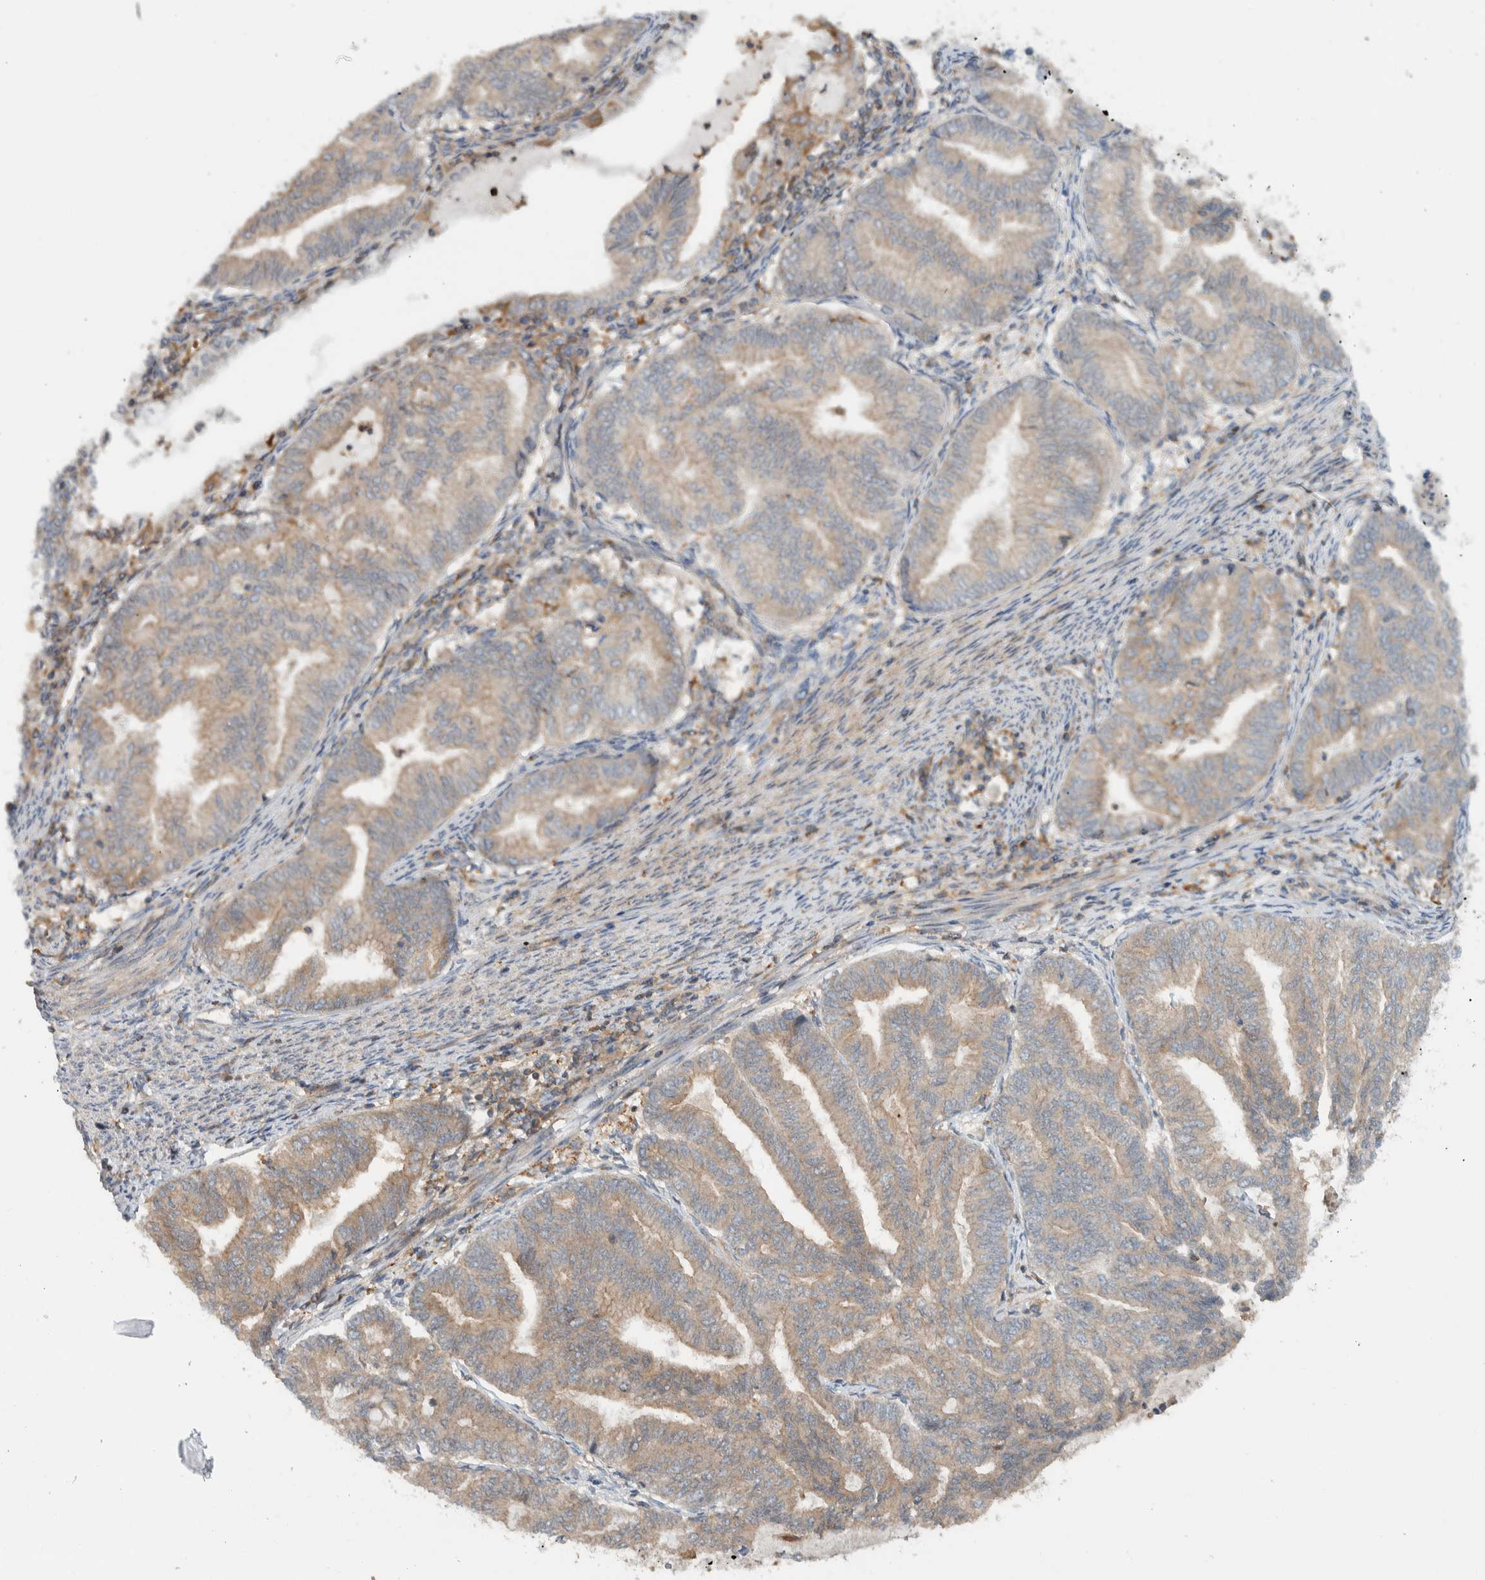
{"staining": {"intensity": "weak", "quantity": "25%-75%", "location": "cytoplasmic/membranous"}, "tissue": "endometrial cancer", "cell_type": "Tumor cells", "image_type": "cancer", "snomed": [{"axis": "morphology", "description": "Adenocarcinoma, NOS"}, {"axis": "topography", "description": "Endometrium"}], "caption": "Tumor cells display weak cytoplasmic/membranous positivity in about 25%-75% of cells in endometrial cancer.", "gene": "MPRIP", "patient": {"sex": "female", "age": 79}}